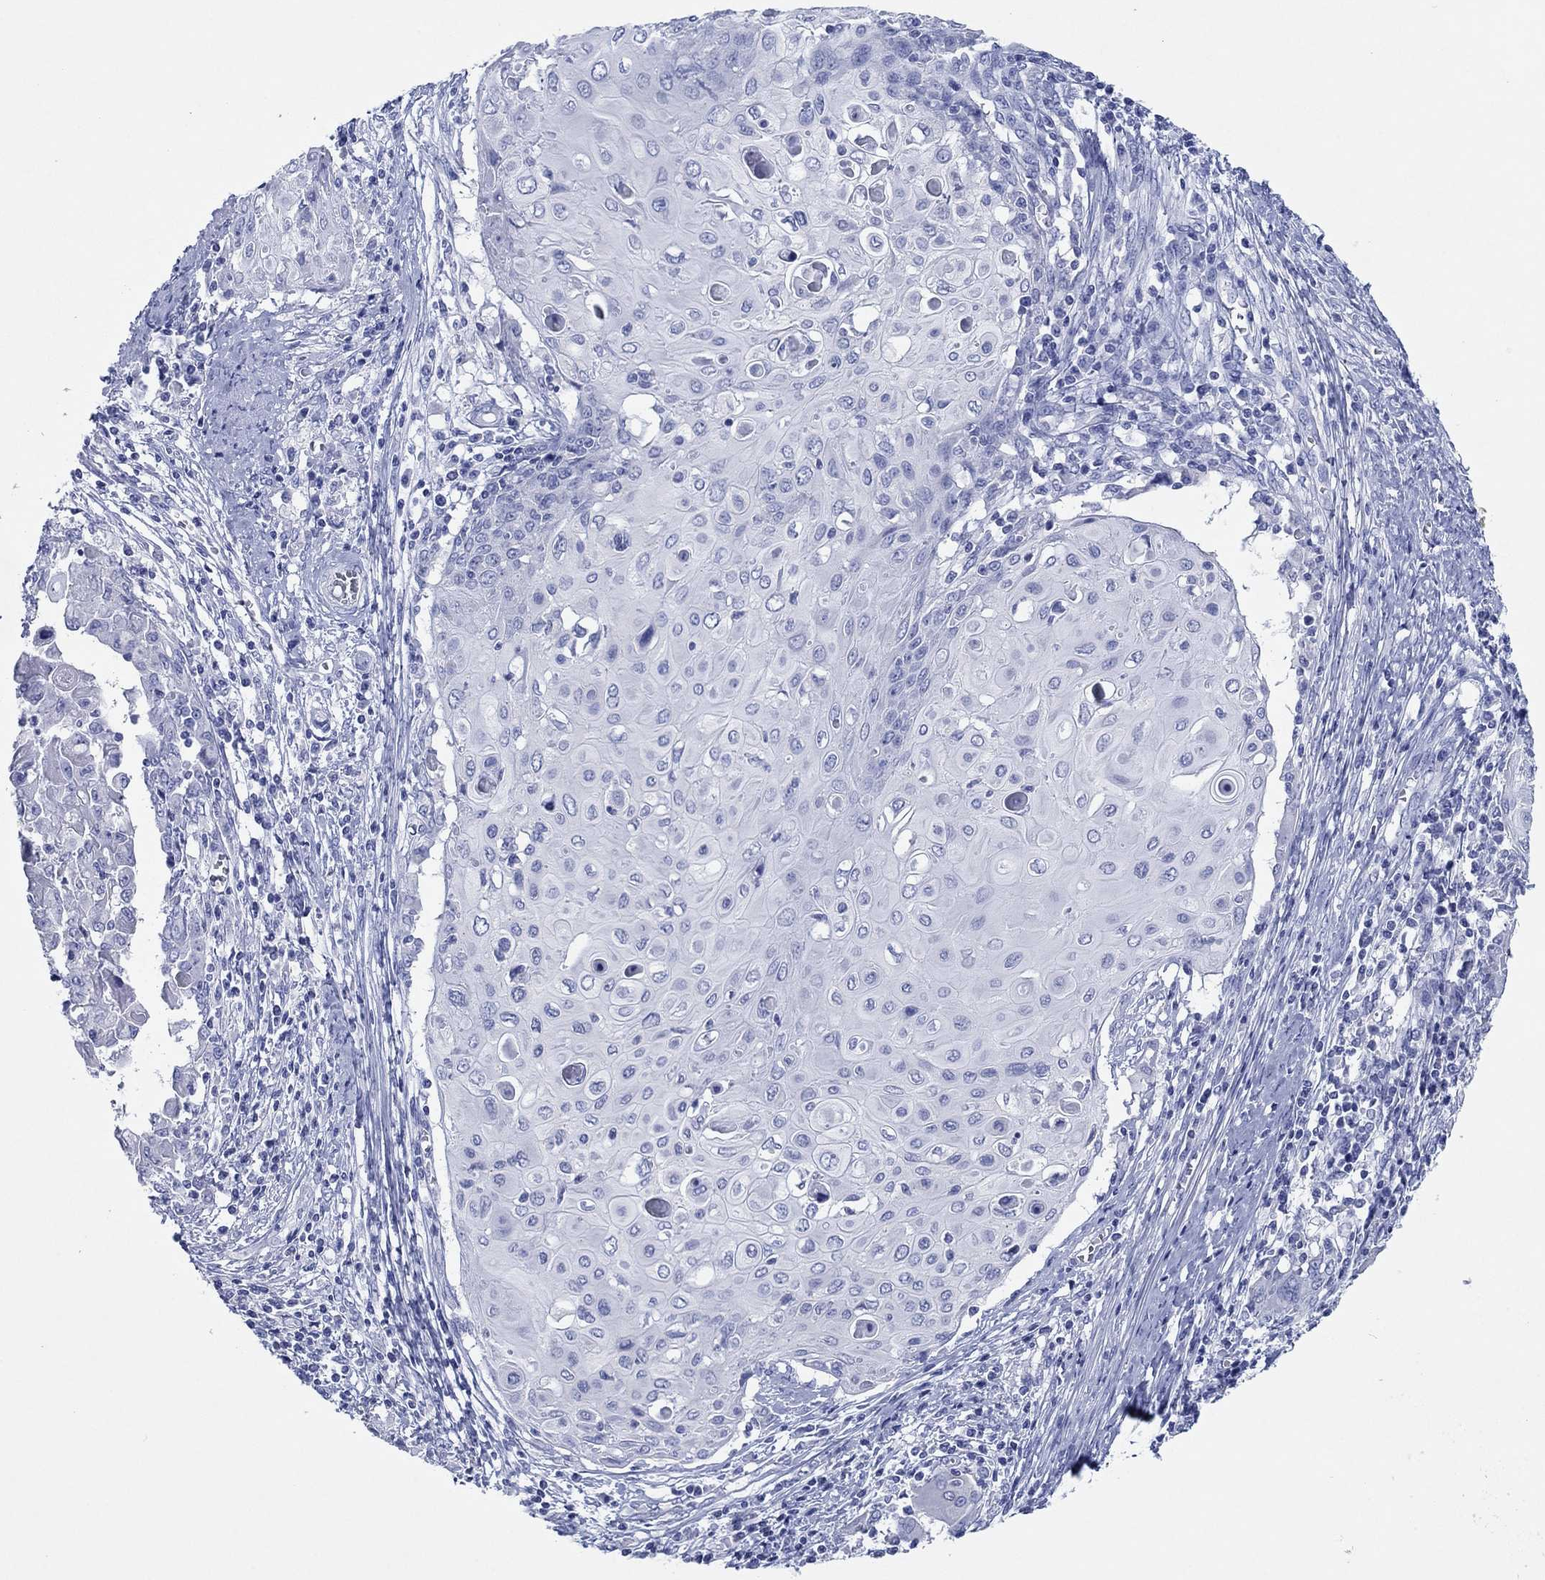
{"staining": {"intensity": "negative", "quantity": "none", "location": "none"}, "tissue": "cervical cancer", "cell_type": "Tumor cells", "image_type": "cancer", "snomed": [{"axis": "morphology", "description": "Squamous cell carcinoma, NOS"}, {"axis": "topography", "description": "Cervix"}], "caption": "Immunohistochemistry photomicrograph of human cervical cancer (squamous cell carcinoma) stained for a protein (brown), which reveals no positivity in tumor cells.", "gene": "HCRT", "patient": {"sex": "female", "age": 39}}